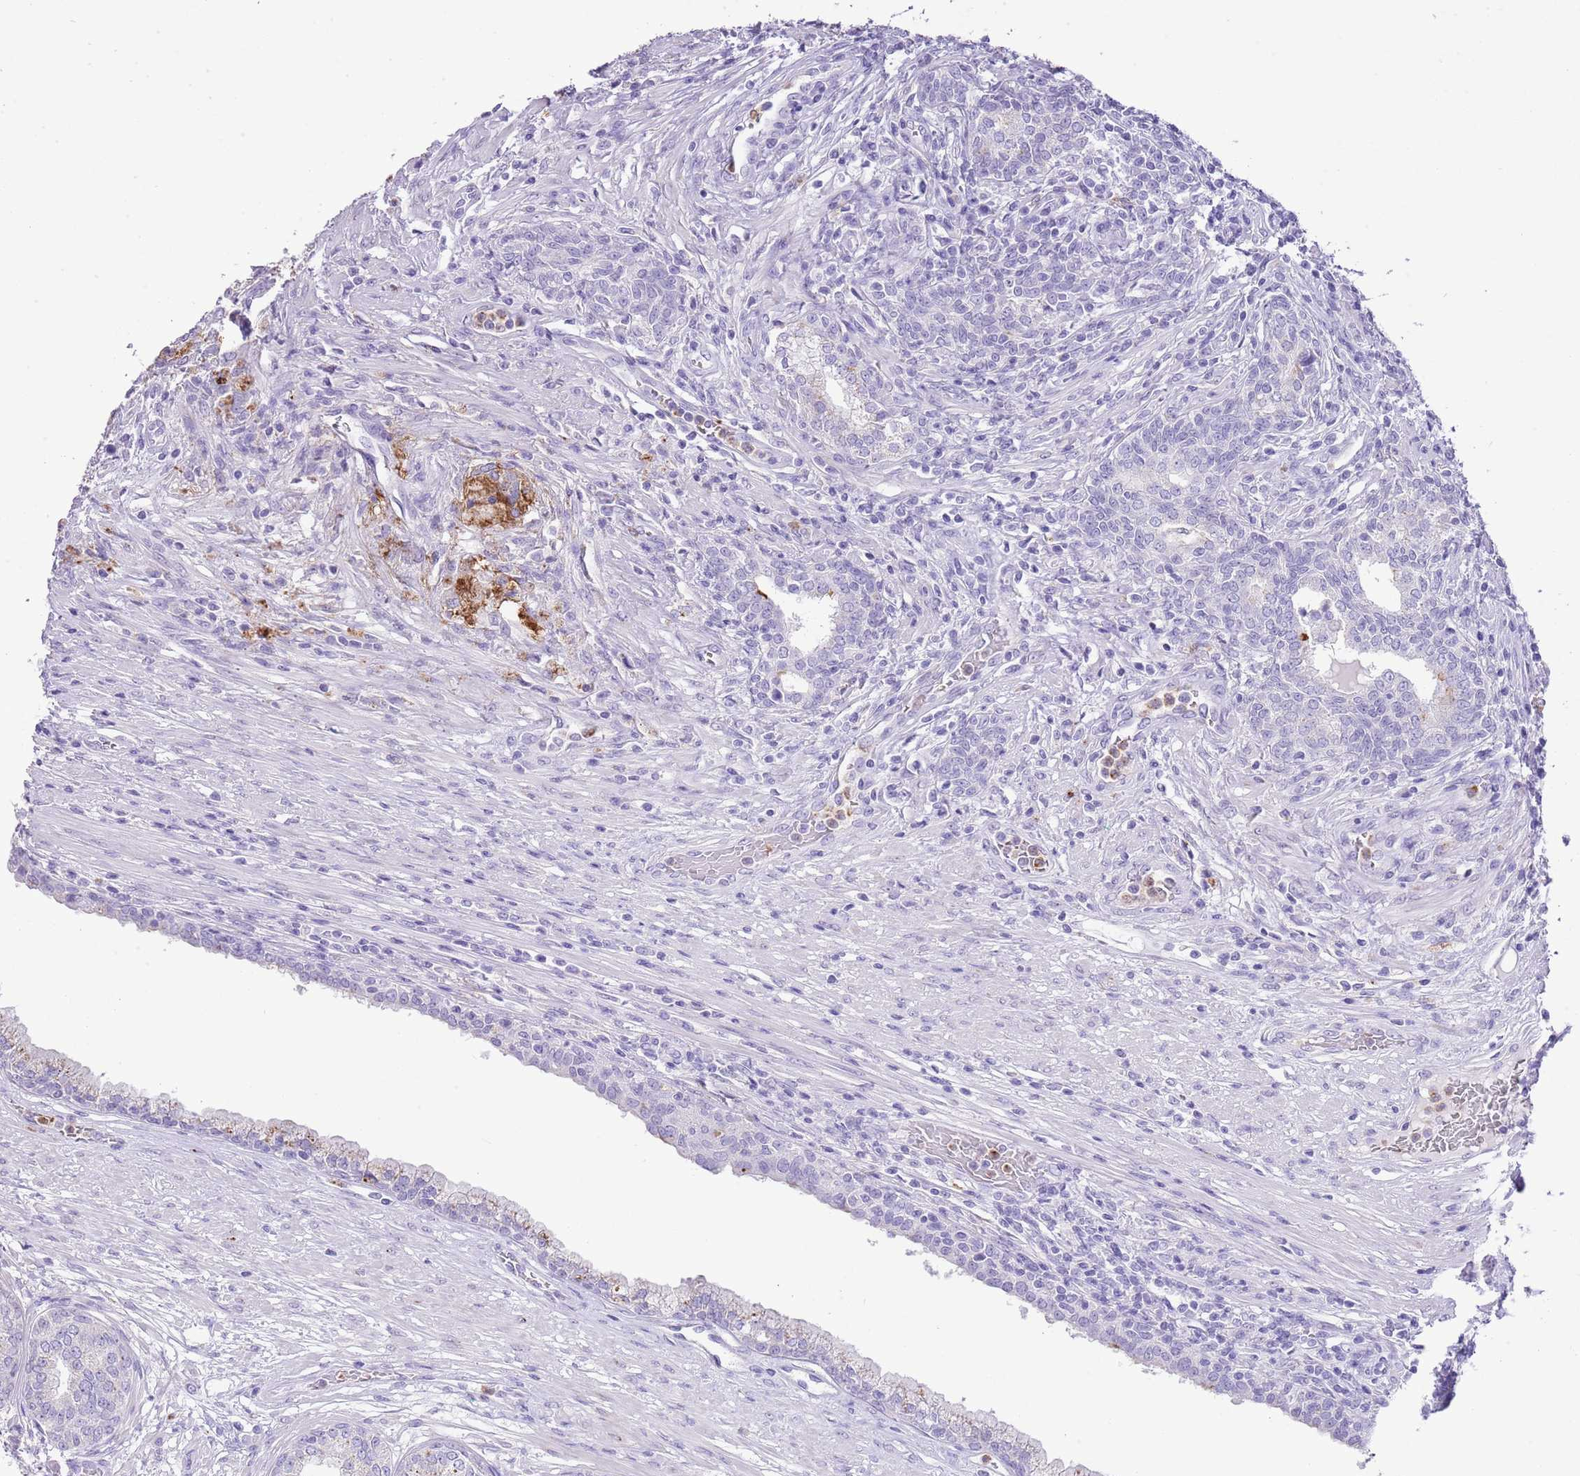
{"staining": {"intensity": "negative", "quantity": "none", "location": "none"}, "tissue": "prostate cancer", "cell_type": "Tumor cells", "image_type": "cancer", "snomed": [{"axis": "morphology", "description": "Adenocarcinoma, High grade"}, {"axis": "topography", "description": "Prostate"}], "caption": "Prostate cancer (high-grade adenocarcinoma) was stained to show a protein in brown. There is no significant expression in tumor cells.", "gene": "OR2Z1", "patient": {"sex": "male", "age": 67}}